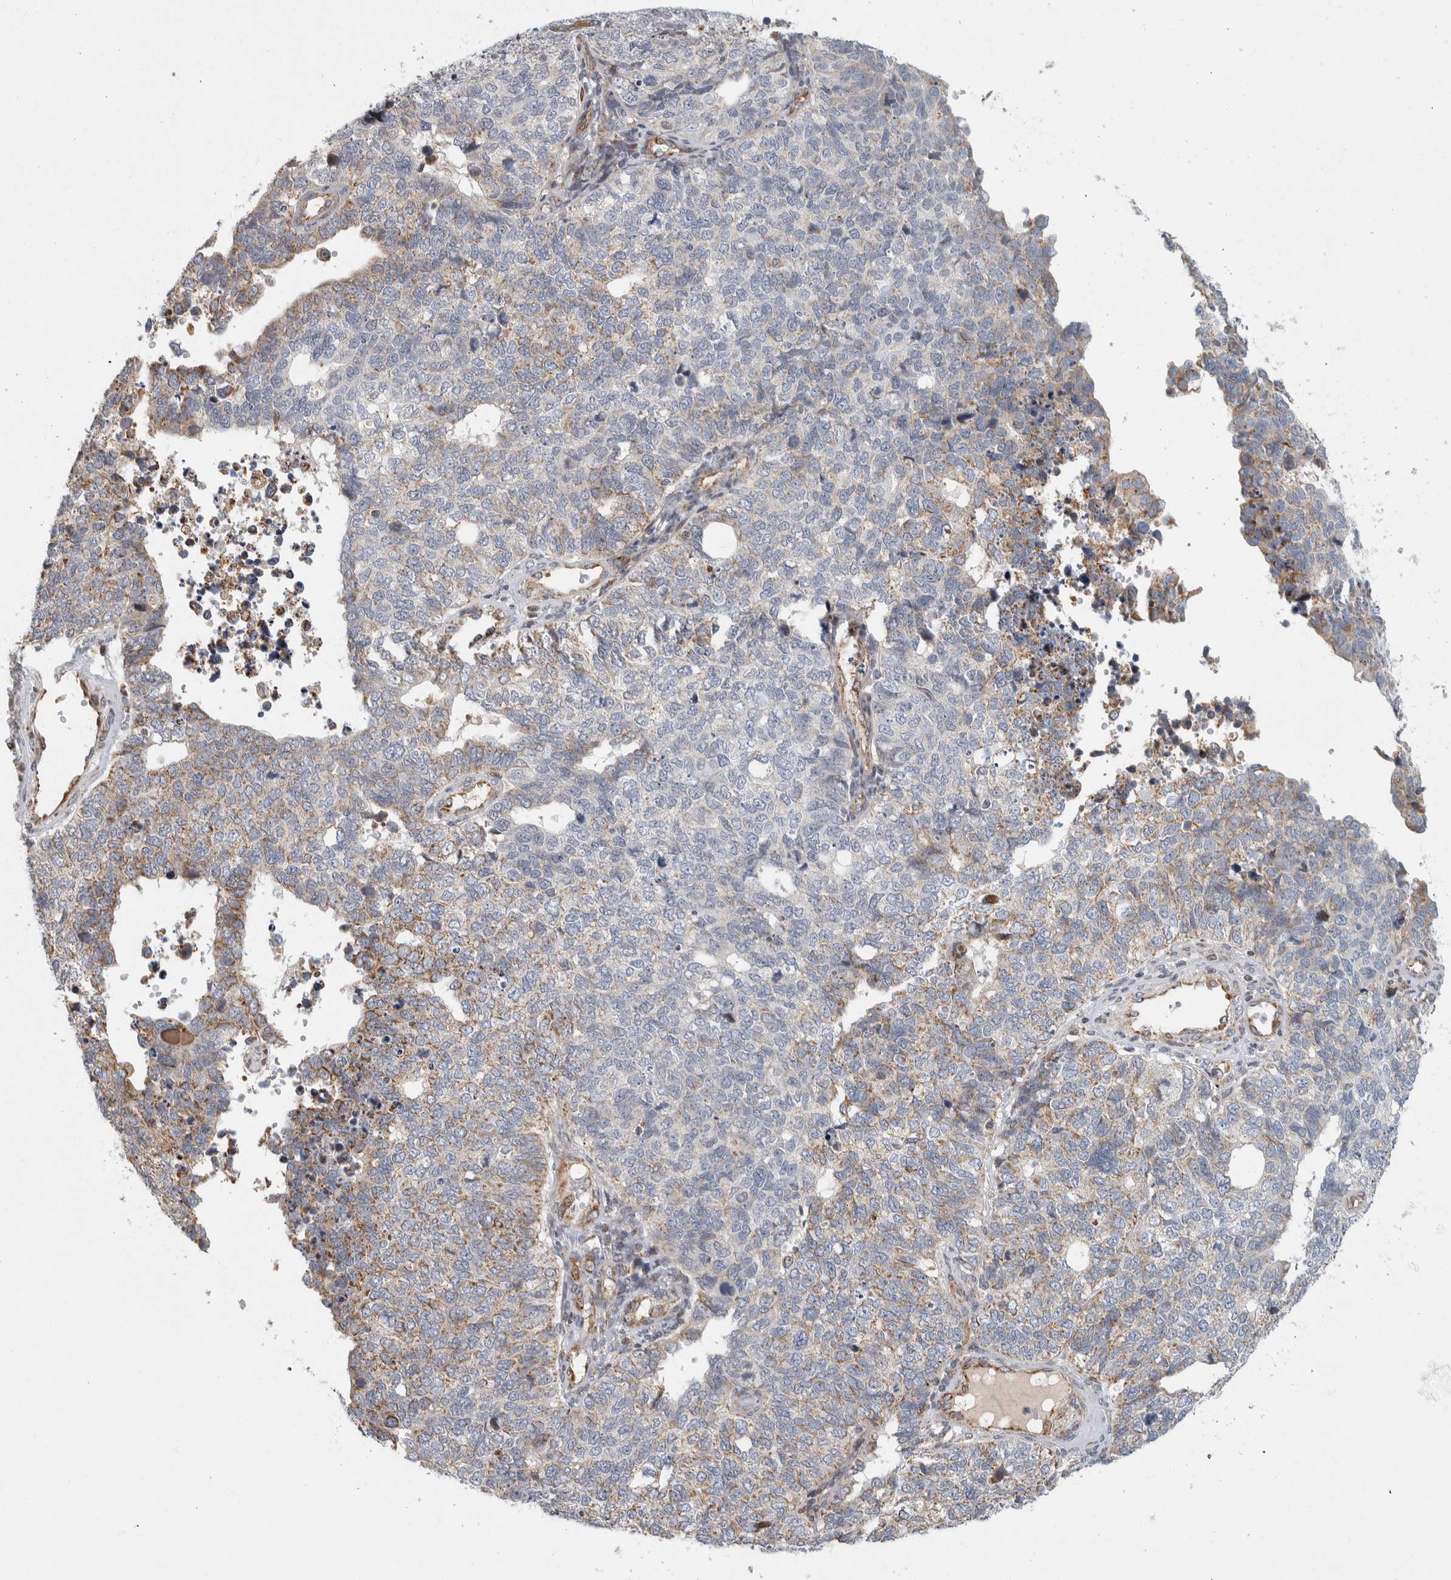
{"staining": {"intensity": "weak", "quantity": "<25%", "location": "cytoplasmic/membranous"}, "tissue": "cervical cancer", "cell_type": "Tumor cells", "image_type": "cancer", "snomed": [{"axis": "morphology", "description": "Squamous cell carcinoma, NOS"}, {"axis": "topography", "description": "Cervix"}], "caption": "Cervical cancer (squamous cell carcinoma) was stained to show a protein in brown. There is no significant staining in tumor cells. (DAB IHC visualized using brightfield microscopy, high magnification).", "gene": "AFP", "patient": {"sex": "female", "age": 63}}